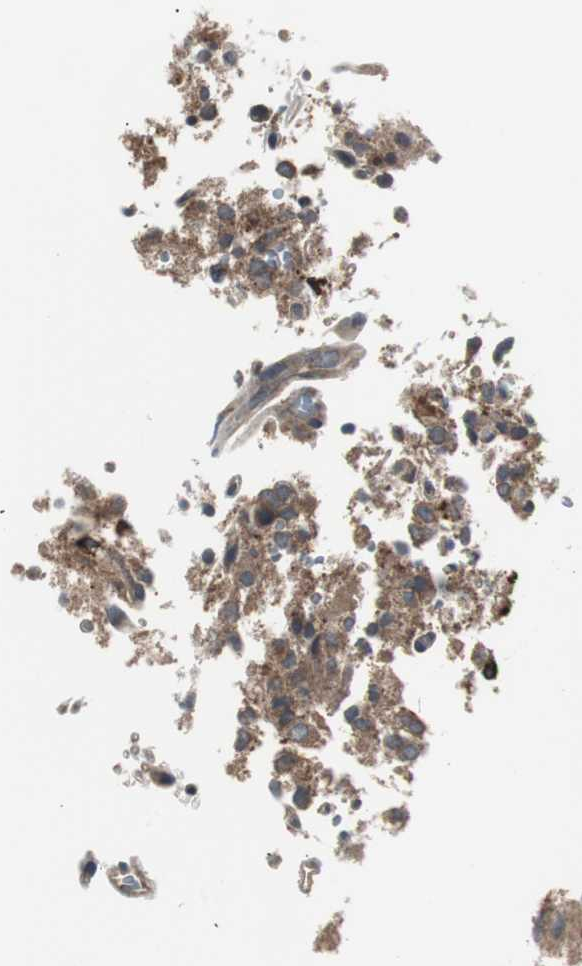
{"staining": {"intensity": "moderate", "quantity": ">75%", "location": "cytoplasmic/membranous"}, "tissue": "glioma", "cell_type": "Tumor cells", "image_type": "cancer", "snomed": [{"axis": "morphology", "description": "Glioma, malignant, High grade"}, {"axis": "topography", "description": "Brain"}], "caption": "Glioma tissue demonstrates moderate cytoplasmic/membranous staining in about >75% of tumor cells, visualized by immunohistochemistry.", "gene": "ZMPSTE24", "patient": {"sex": "male", "age": 47}}